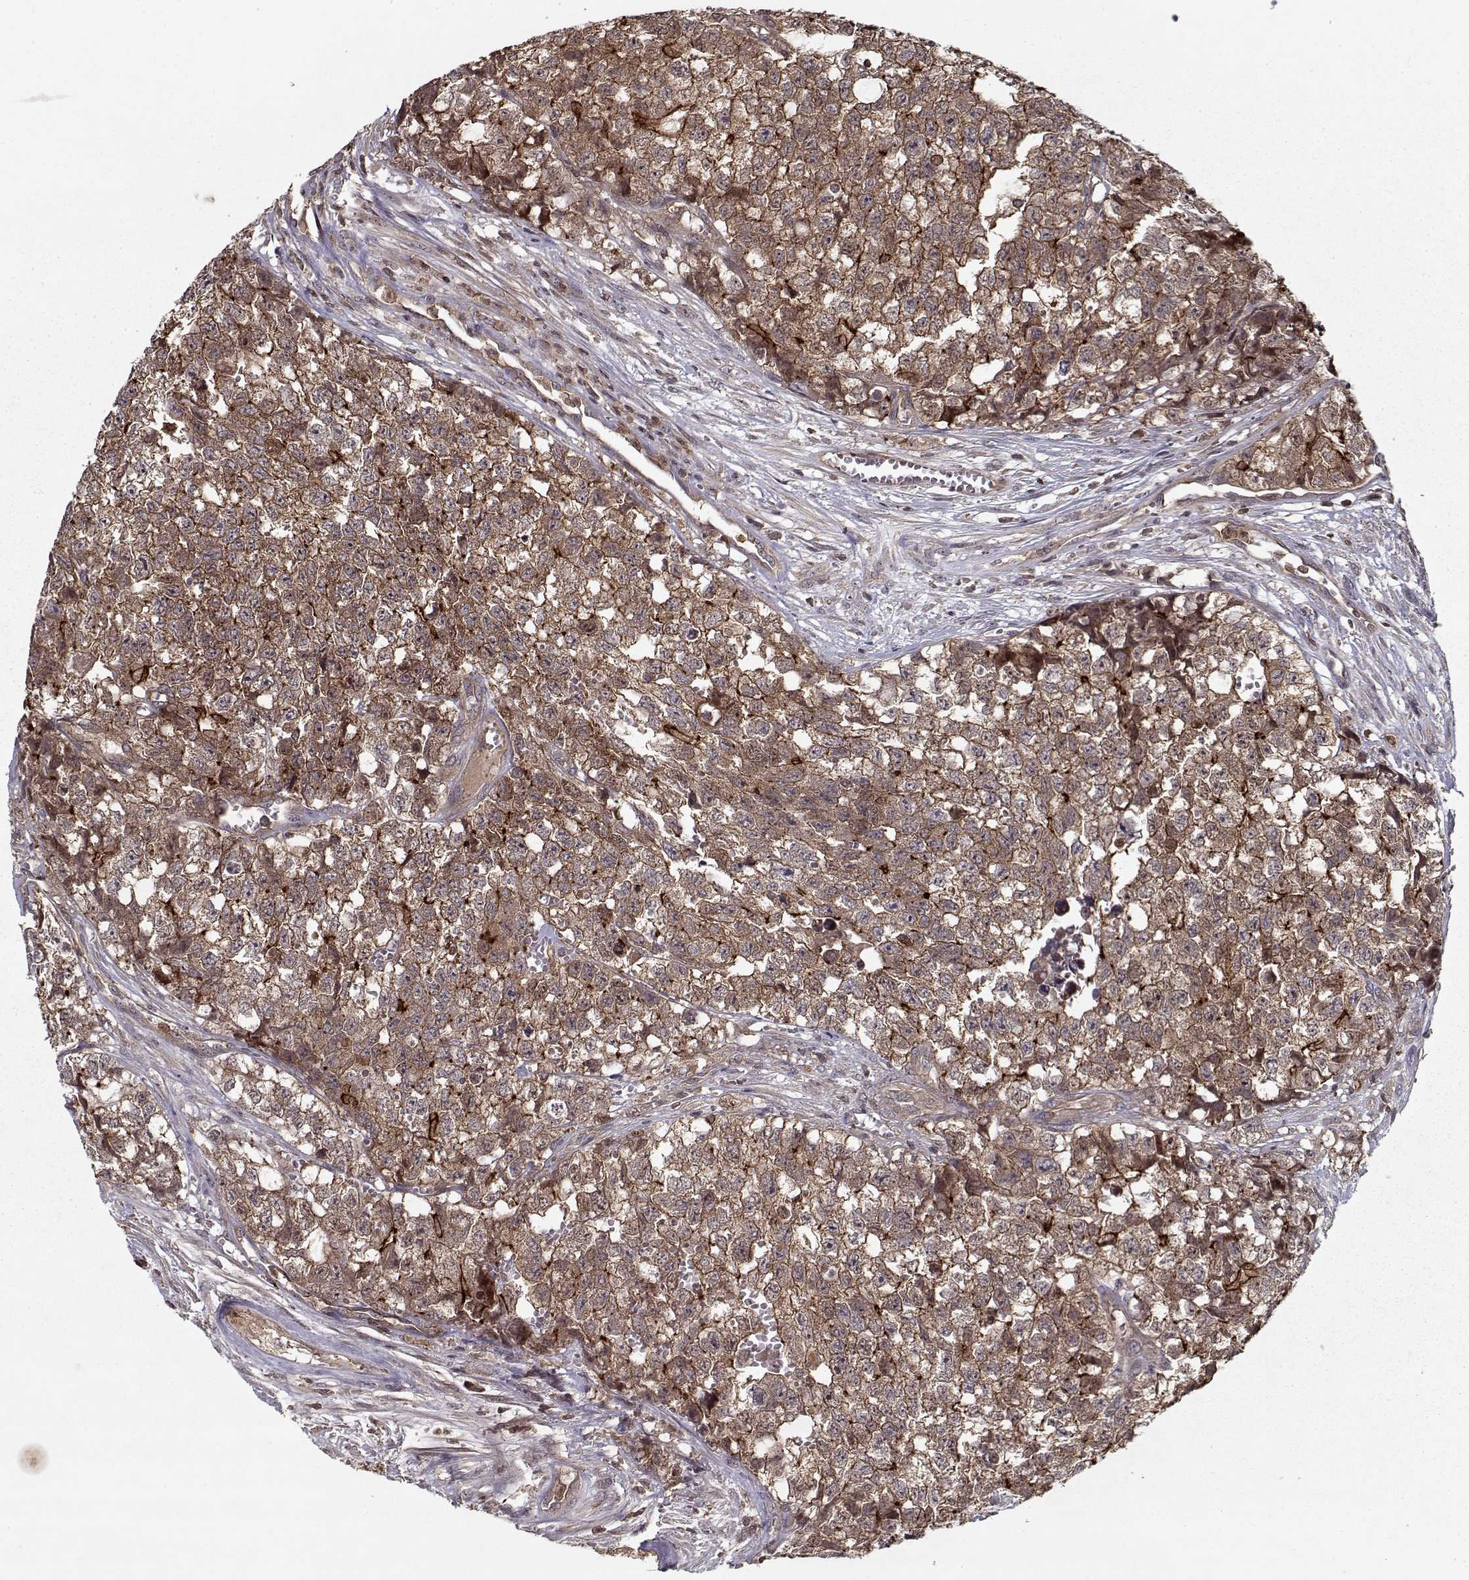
{"staining": {"intensity": "moderate", "quantity": ">75%", "location": "cytoplasmic/membranous"}, "tissue": "testis cancer", "cell_type": "Tumor cells", "image_type": "cancer", "snomed": [{"axis": "morphology", "description": "Seminoma, NOS"}, {"axis": "morphology", "description": "Carcinoma, Embryonal, NOS"}, {"axis": "topography", "description": "Testis"}], "caption": "IHC of human testis cancer (seminoma) demonstrates medium levels of moderate cytoplasmic/membranous positivity in approximately >75% of tumor cells.", "gene": "PPP1R12A", "patient": {"sex": "male", "age": 22}}